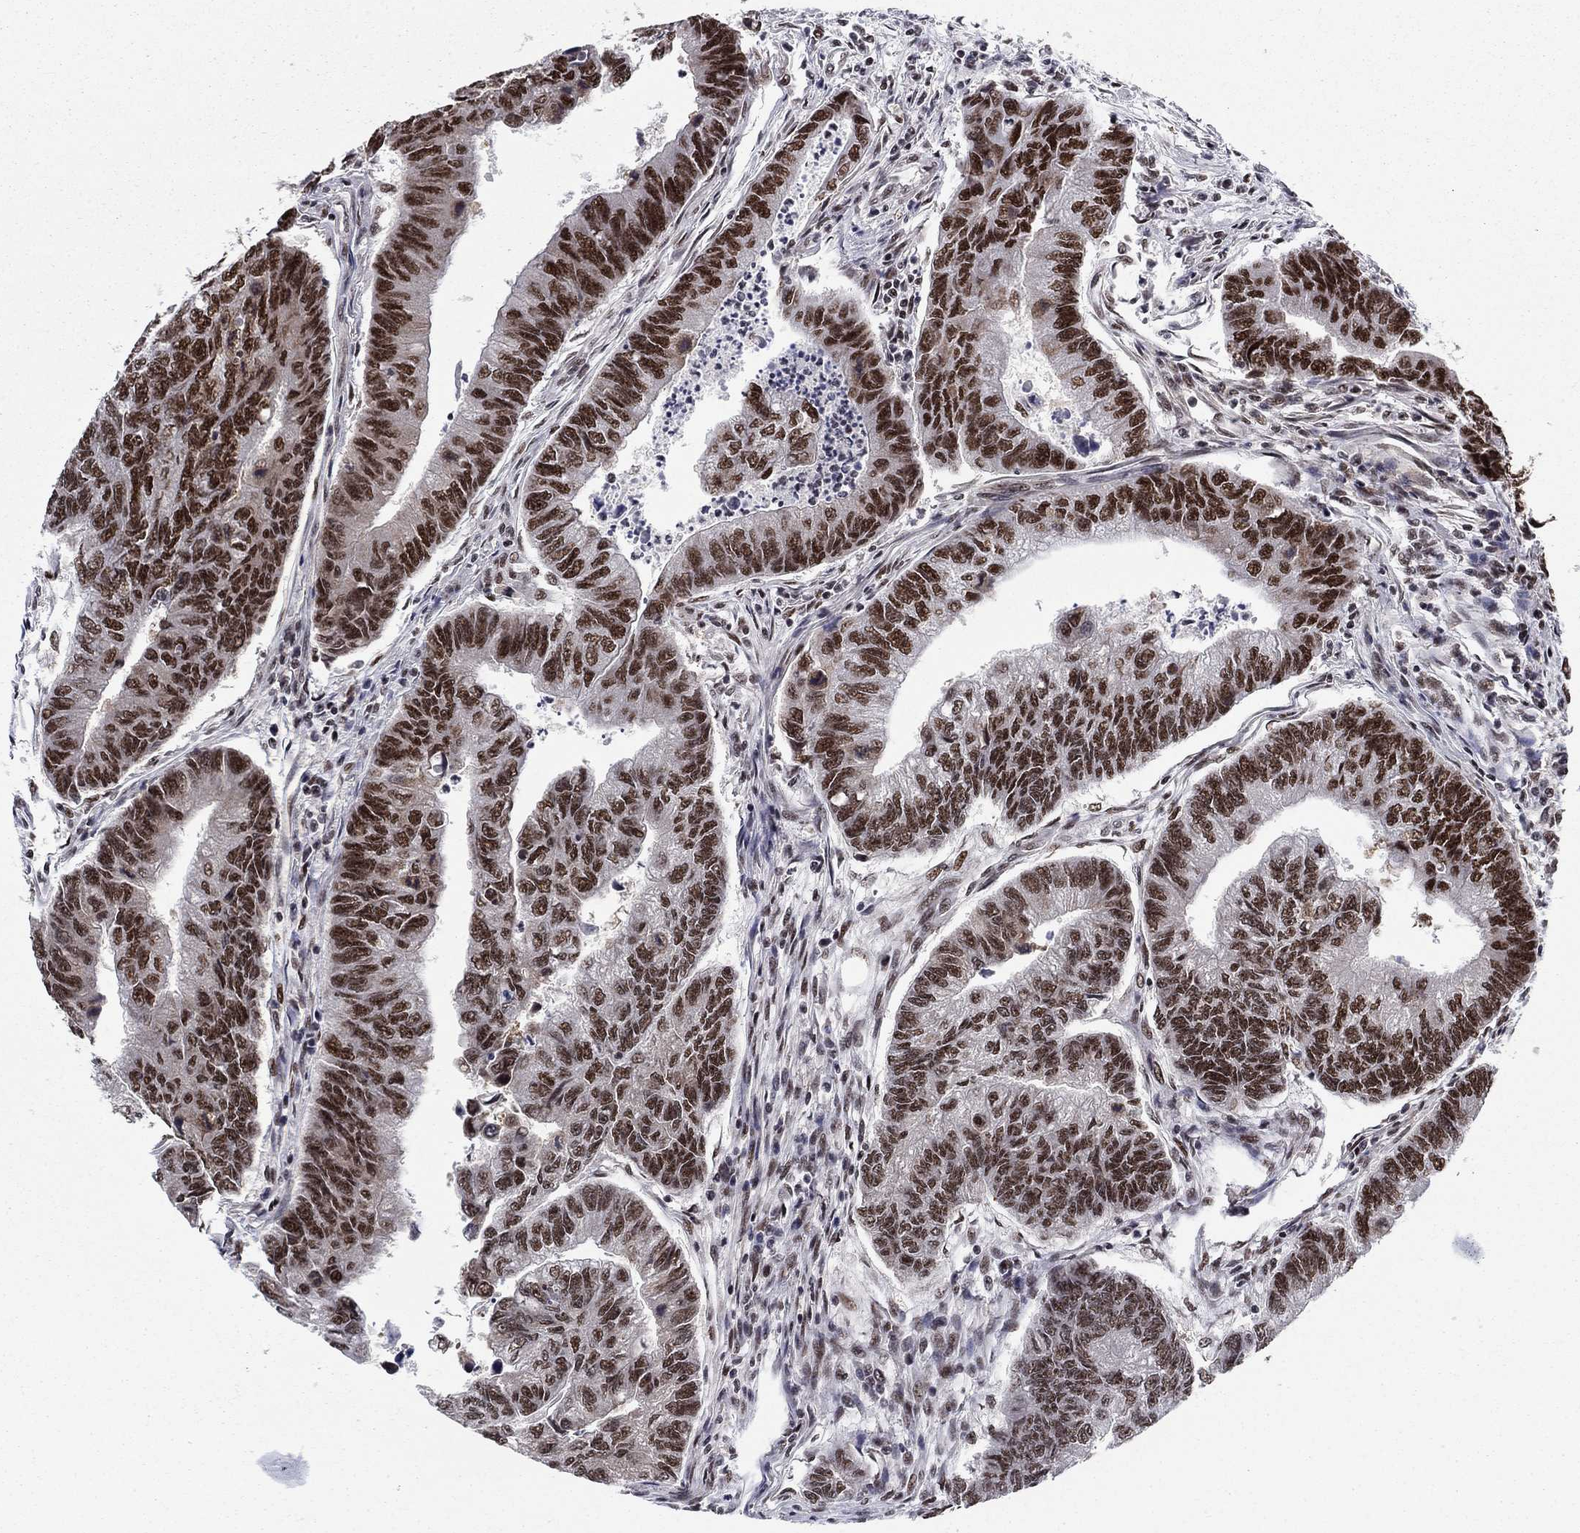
{"staining": {"intensity": "strong", "quantity": ">75%", "location": "nuclear"}, "tissue": "colorectal cancer", "cell_type": "Tumor cells", "image_type": "cancer", "snomed": [{"axis": "morphology", "description": "Adenocarcinoma, NOS"}, {"axis": "topography", "description": "Colon"}], "caption": "Colorectal adenocarcinoma tissue exhibits strong nuclear positivity in about >75% of tumor cells, visualized by immunohistochemistry.", "gene": "RPRD1B", "patient": {"sex": "female", "age": 65}}